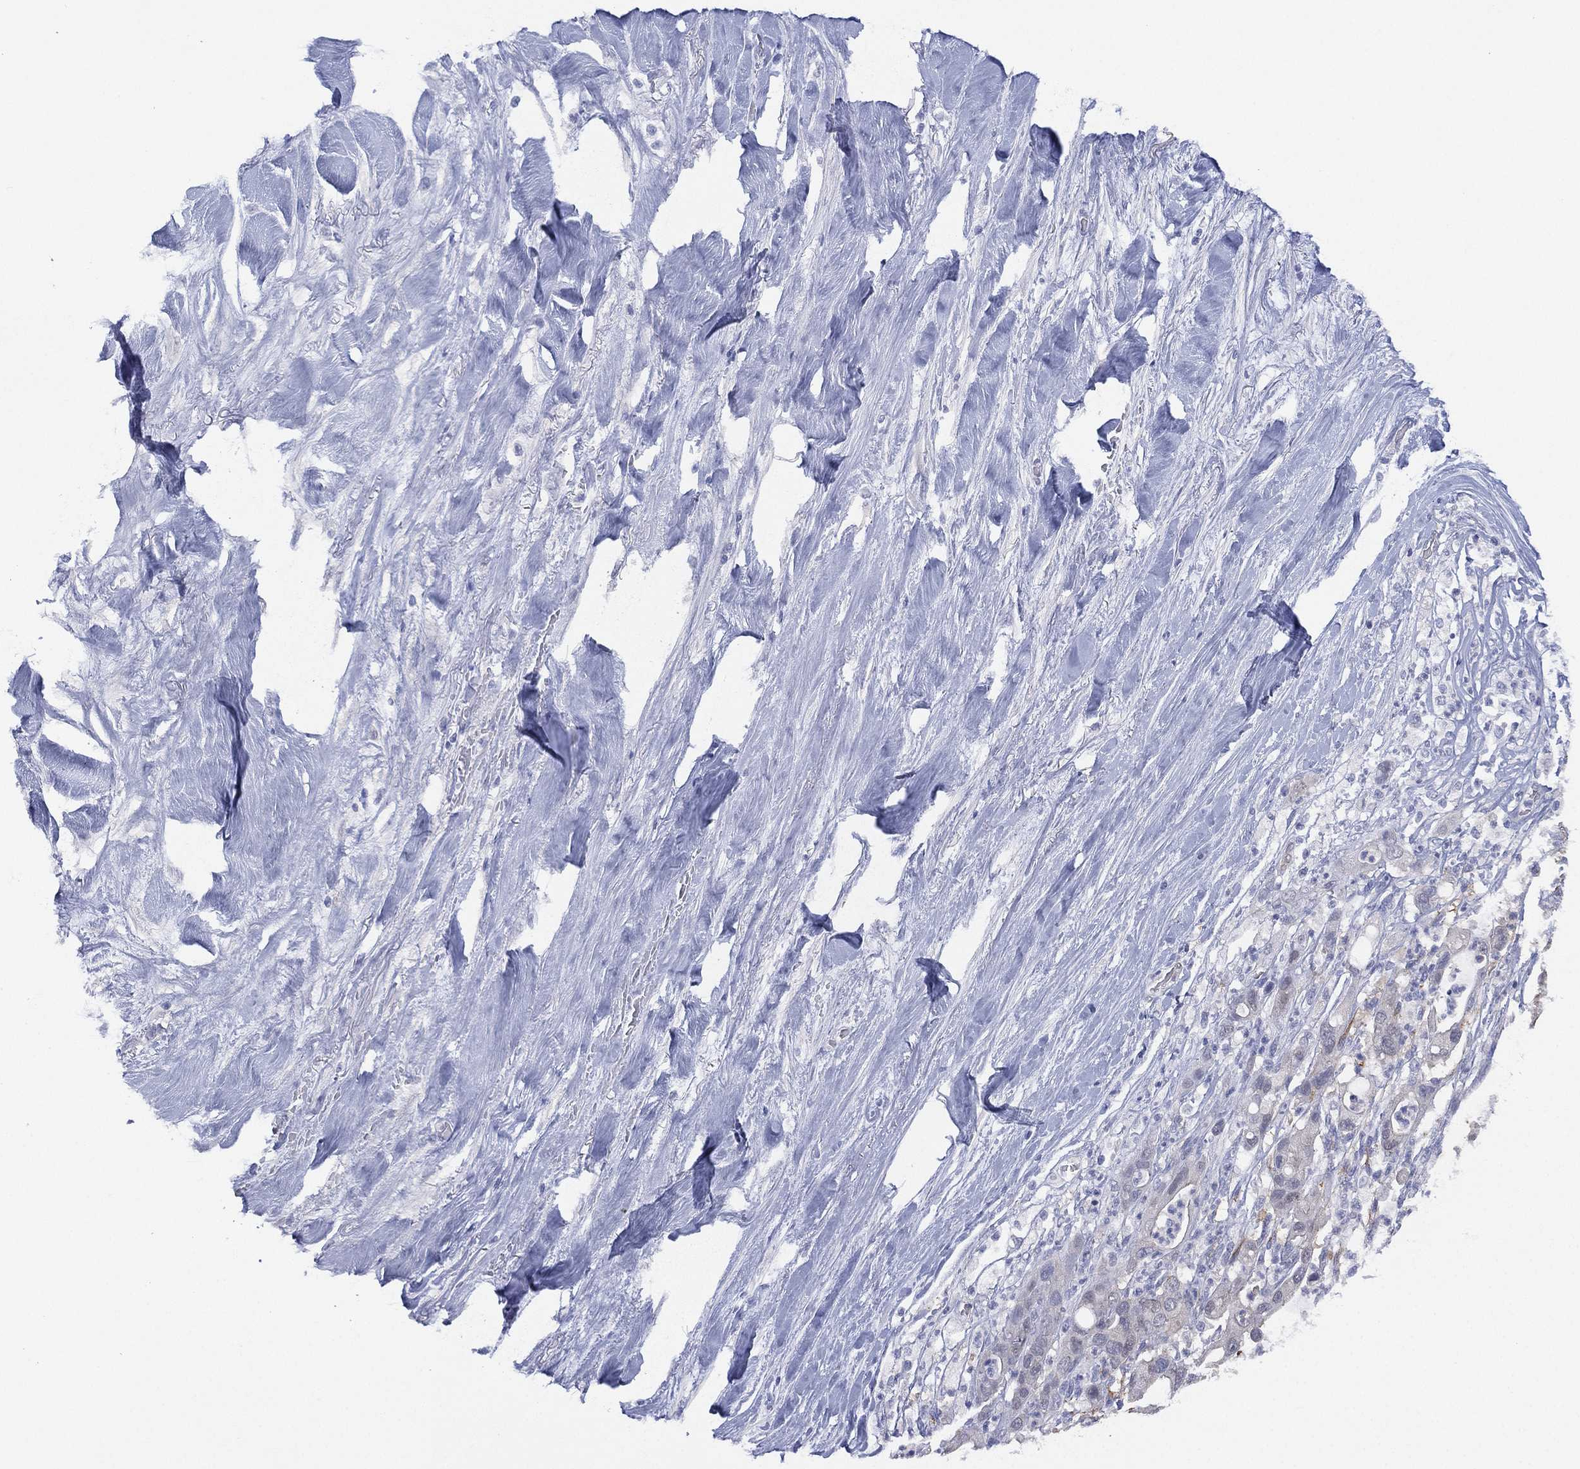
{"staining": {"intensity": "negative", "quantity": "none", "location": "none"}, "tissue": "liver cancer", "cell_type": "Tumor cells", "image_type": "cancer", "snomed": [{"axis": "morphology", "description": "Cholangiocarcinoma"}, {"axis": "topography", "description": "Liver"}], "caption": "Protein analysis of cholangiocarcinoma (liver) reveals no significant expression in tumor cells. (Stains: DAB IHC with hematoxylin counter stain, Microscopy: brightfield microscopy at high magnification).", "gene": "DDAH1", "patient": {"sex": "female", "age": 54}}